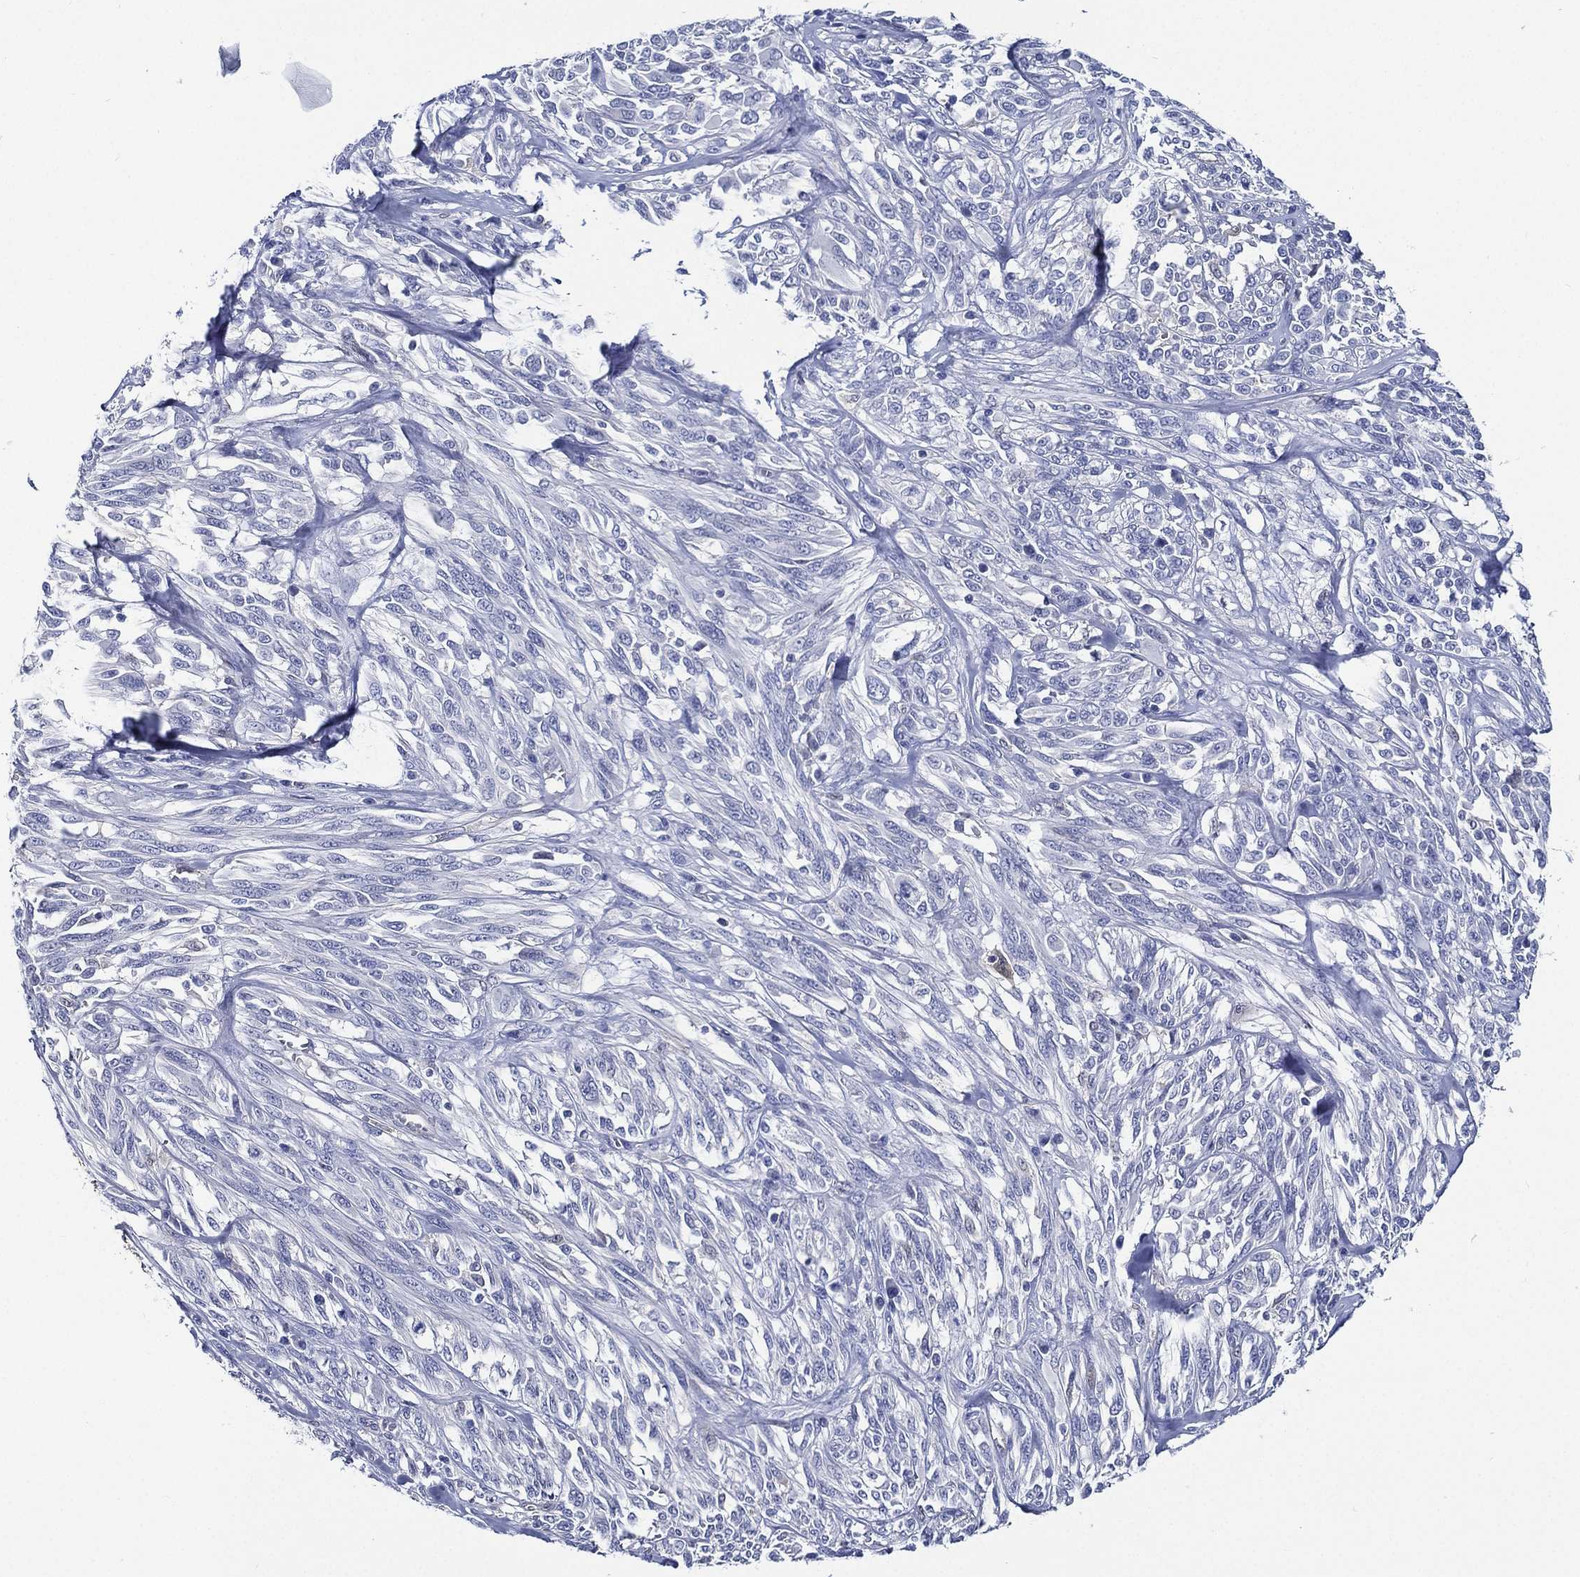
{"staining": {"intensity": "negative", "quantity": "none", "location": "none"}, "tissue": "melanoma", "cell_type": "Tumor cells", "image_type": "cancer", "snomed": [{"axis": "morphology", "description": "Malignant melanoma, NOS"}, {"axis": "topography", "description": "Skin"}], "caption": "Melanoma stained for a protein using IHC reveals no staining tumor cells.", "gene": "NEDD9", "patient": {"sex": "female", "age": 91}}